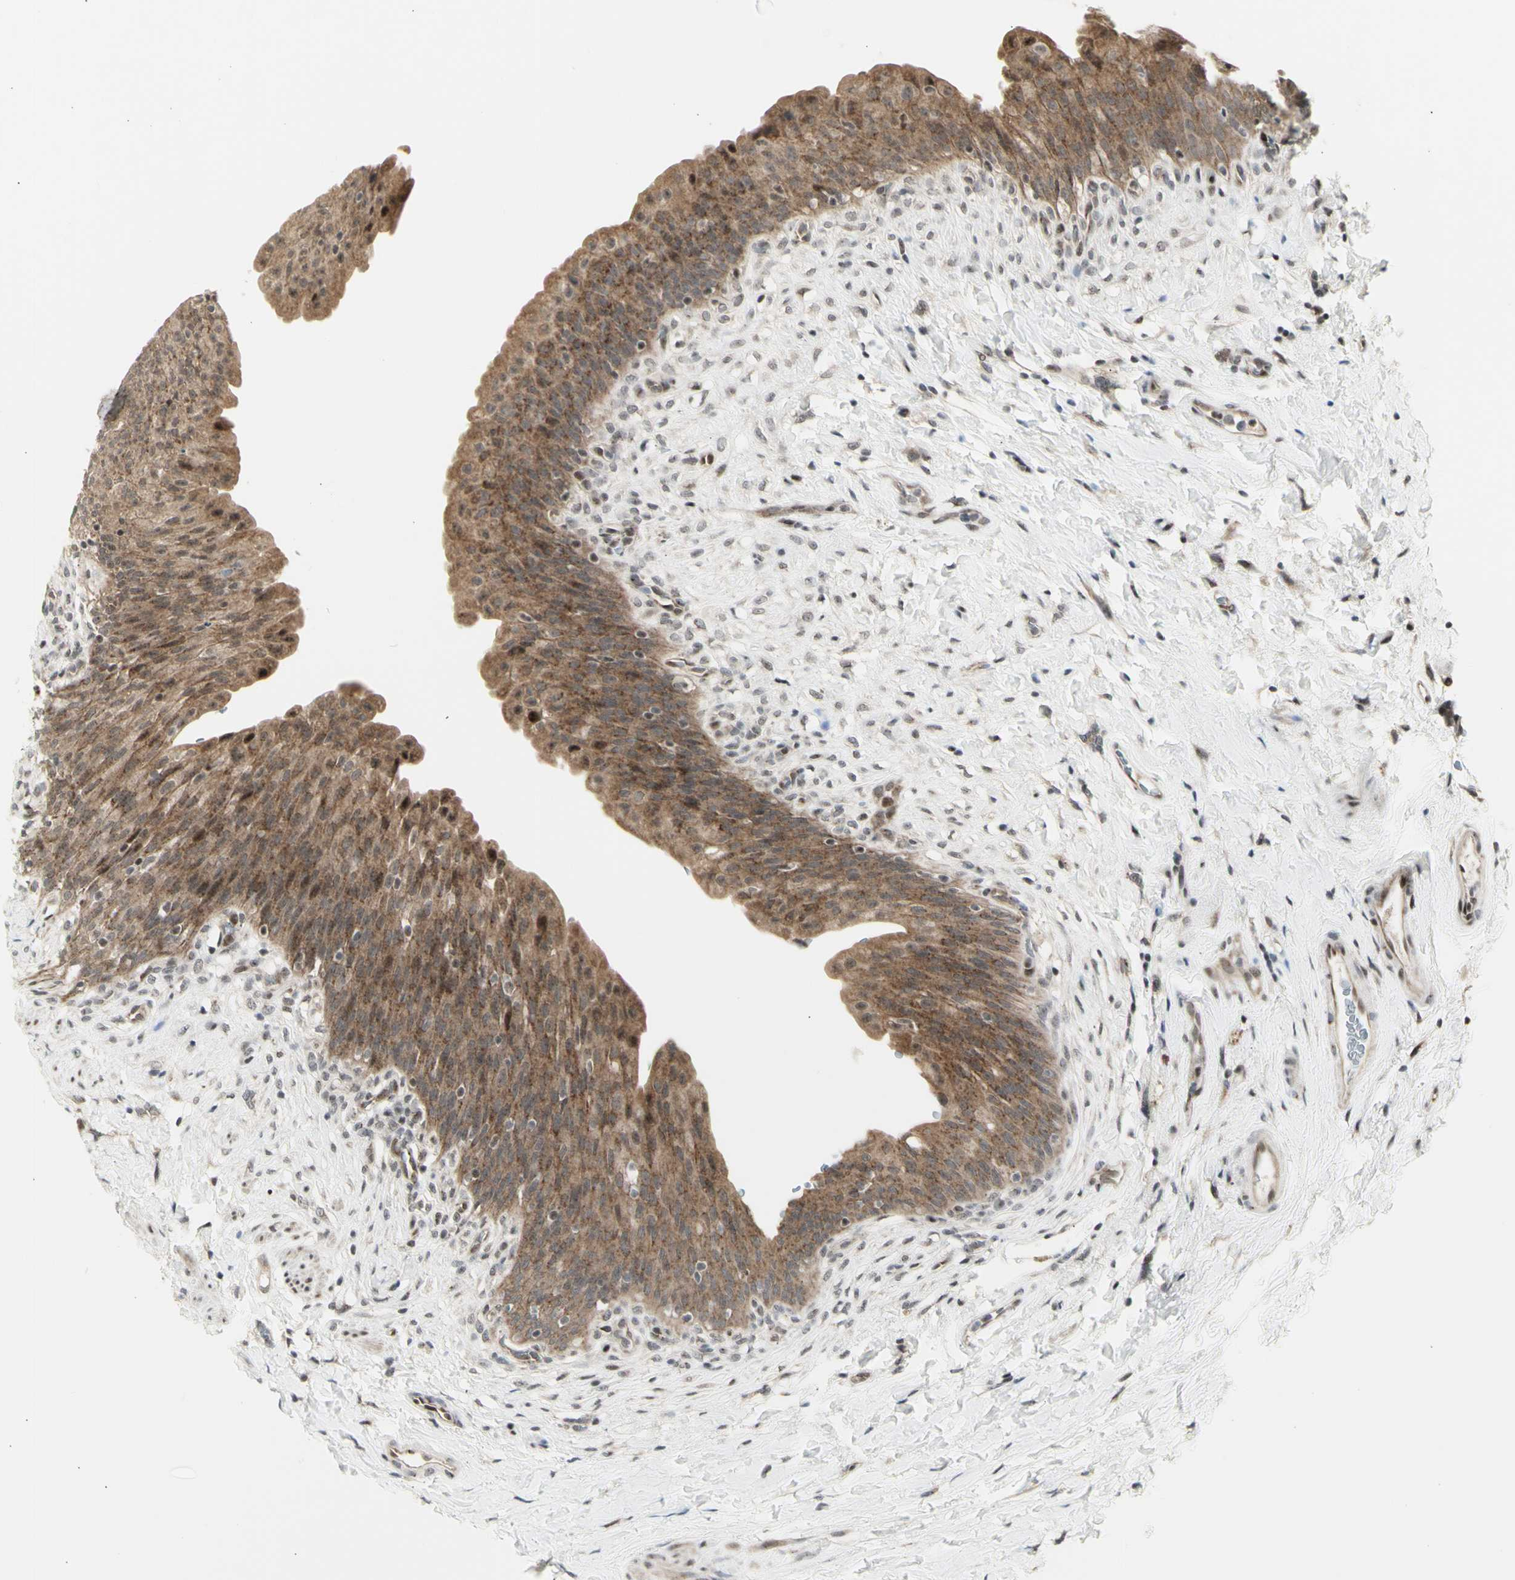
{"staining": {"intensity": "moderate", "quantity": ">75%", "location": "cytoplasmic/membranous"}, "tissue": "urinary bladder", "cell_type": "Urothelial cells", "image_type": "normal", "snomed": [{"axis": "morphology", "description": "Normal tissue, NOS"}, {"axis": "topography", "description": "Urinary bladder"}], "caption": "Immunohistochemistry (DAB) staining of normal urinary bladder reveals moderate cytoplasmic/membranous protein staining in approximately >75% of urothelial cells. The staining was performed using DAB (3,3'-diaminobenzidine) to visualize the protein expression in brown, while the nuclei were stained in blue with hematoxylin (Magnification: 20x).", "gene": "DHRS7B", "patient": {"sex": "female", "age": 79}}